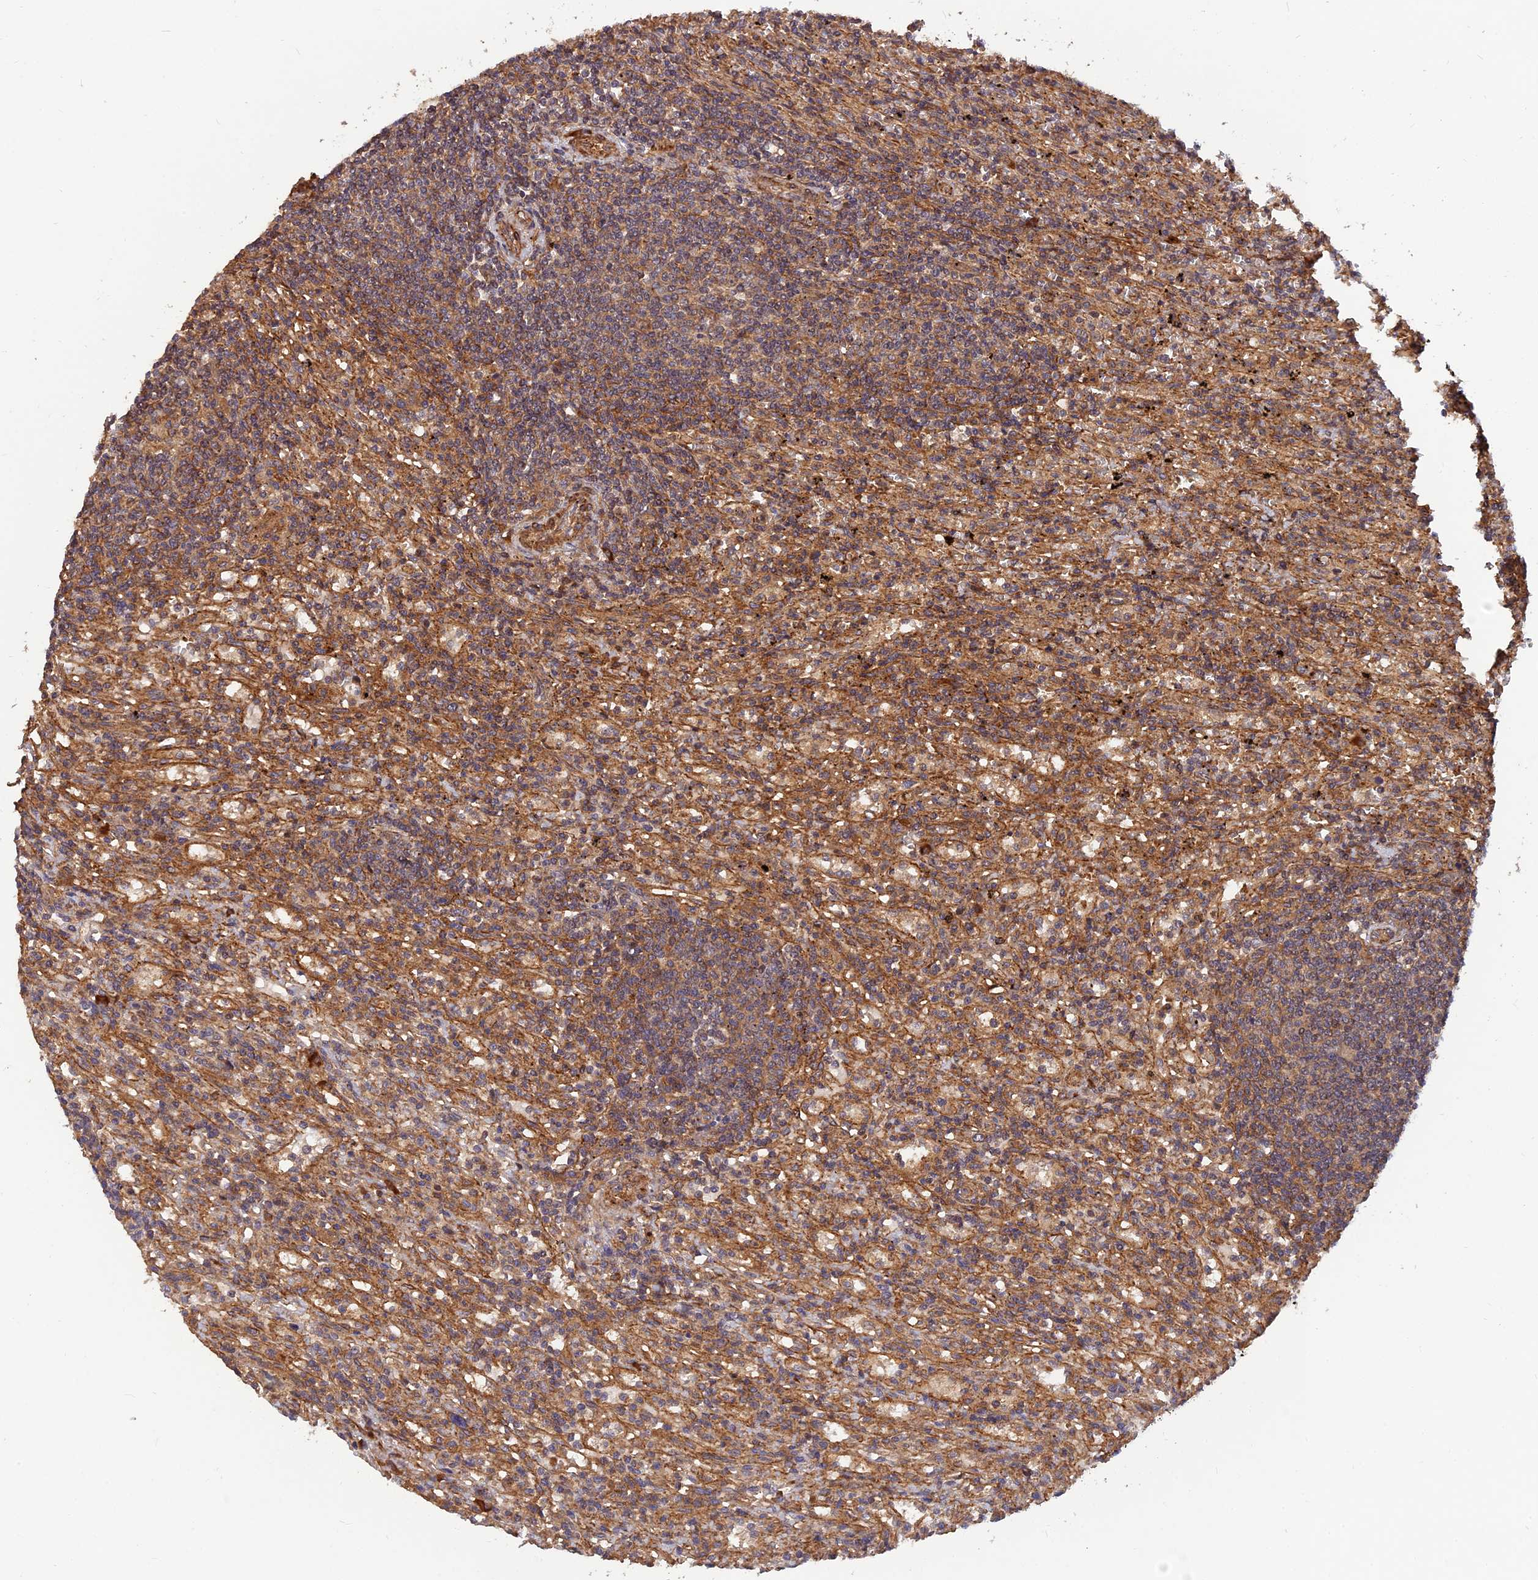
{"staining": {"intensity": "moderate", "quantity": ">75%", "location": "cytoplasmic/membranous"}, "tissue": "lymphoma", "cell_type": "Tumor cells", "image_type": "cancer", "snomed": [{"axis": "morphology", "description": "Malignant lymphoma, non-Hodgkin's type, Low grade"}, {"axis": "topography", "description": "Spleen"}], "caption": "Immunohistochemical staining of human lymphoma reveals medium levels of moderate cytoplasmic/membranous protein positivity in approximately >75% of tumor cells.", "gene": "RELCH", "patient": {"sex": "male", "age": 76}}